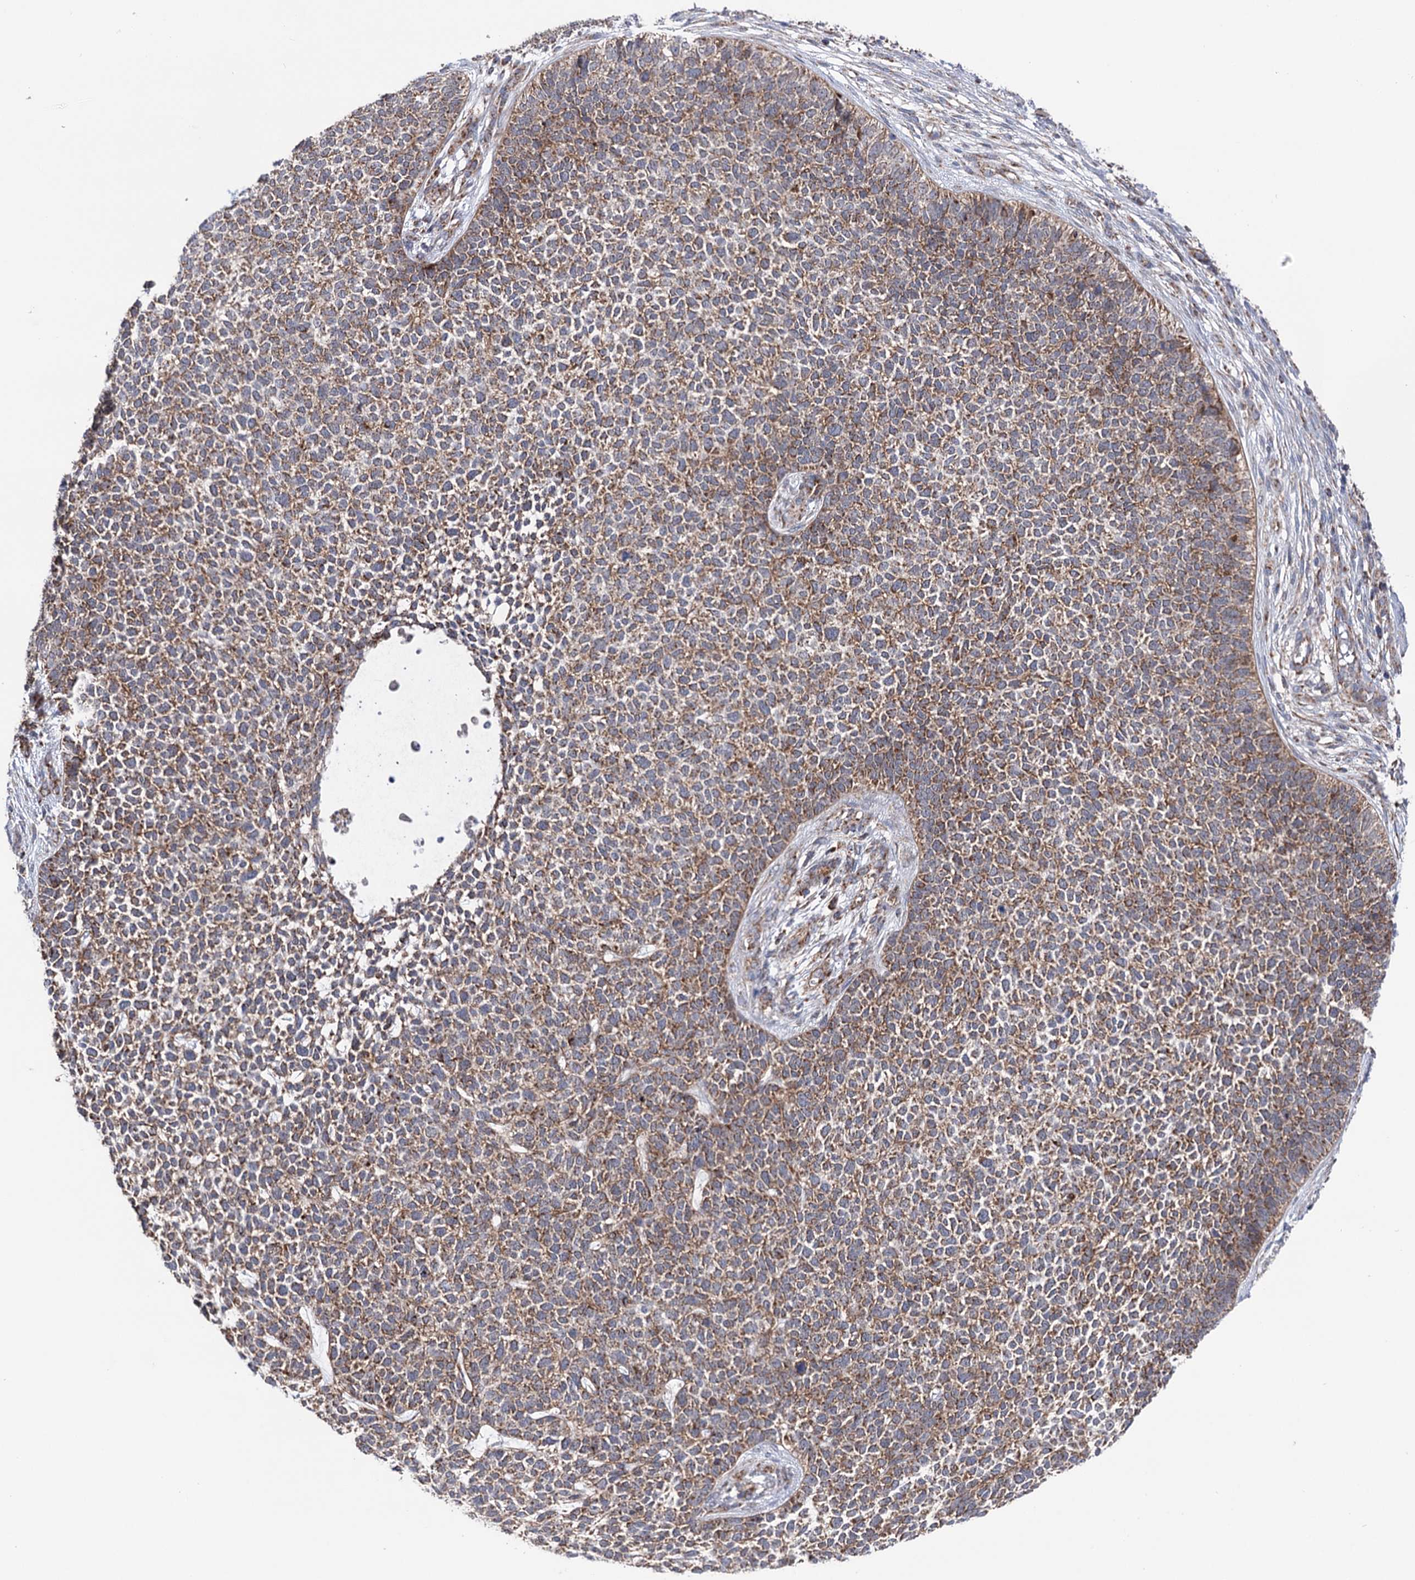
{"staining": {"intensity": "moderate", "quantity": ">75%", "location": "cytoplasmic/membranous"}, "tissue": "skin cancer", "cell_type": "Tumor cells", "image_type": "cancer", "snomed": [{"axis": "morphology", "description": "Basal cell carcinoma"}, {"axis": "topography", "description": "Skin"}], "caption": "Human skin cancer stained for a protein (brown) reveals moderate cytoplasmic/membranous positive positivity in approximately >75% of tumor cells.", "gene": "SUCLA2", "patient": {"sex": "female", "age": 84}}